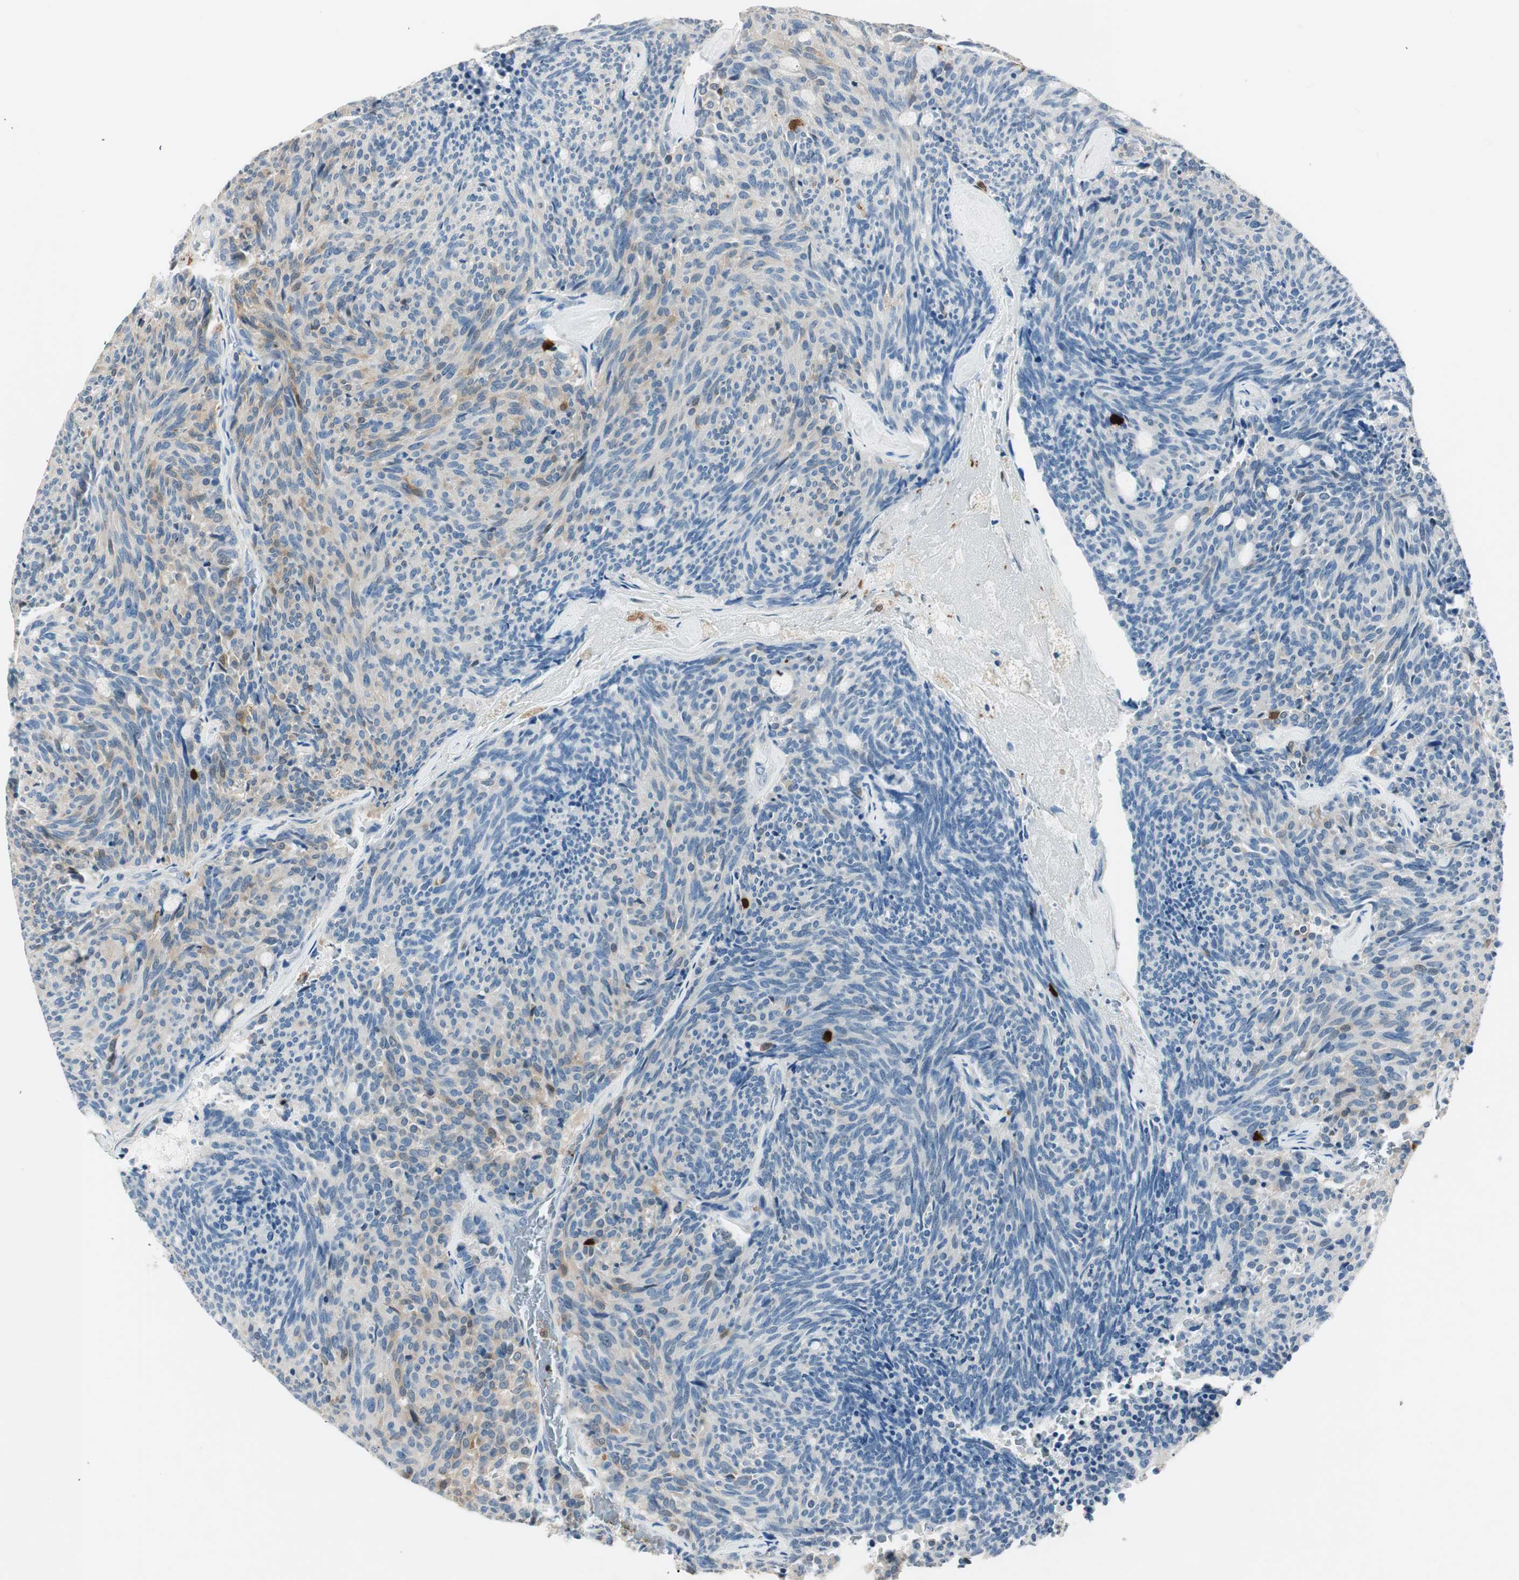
{"staining": {"intensity": "weak", "quantity": "<25%", "location": "cytoplasmic/membranous"}, "tissue": "carcinoid", "cell_type": "Tumor cells", "image_type": "cancer", "snomed": [{"axis": "morphology", "description": "Carcinoid, malignant, NOS"}, {"axis": "topography", "description": "Pancreas"}], "caption": "High power microscopy photomicrograph of an immunohistochemistry (IHC) micrograph of carcinoid, revealing no significant staining in tumor cells. (DAB (3,3'-diaminobenzidine) immunohistochemistry (IHC), high magnification).", "gene": "COTL1", "patient": {"sex": "female", "age": 54}}